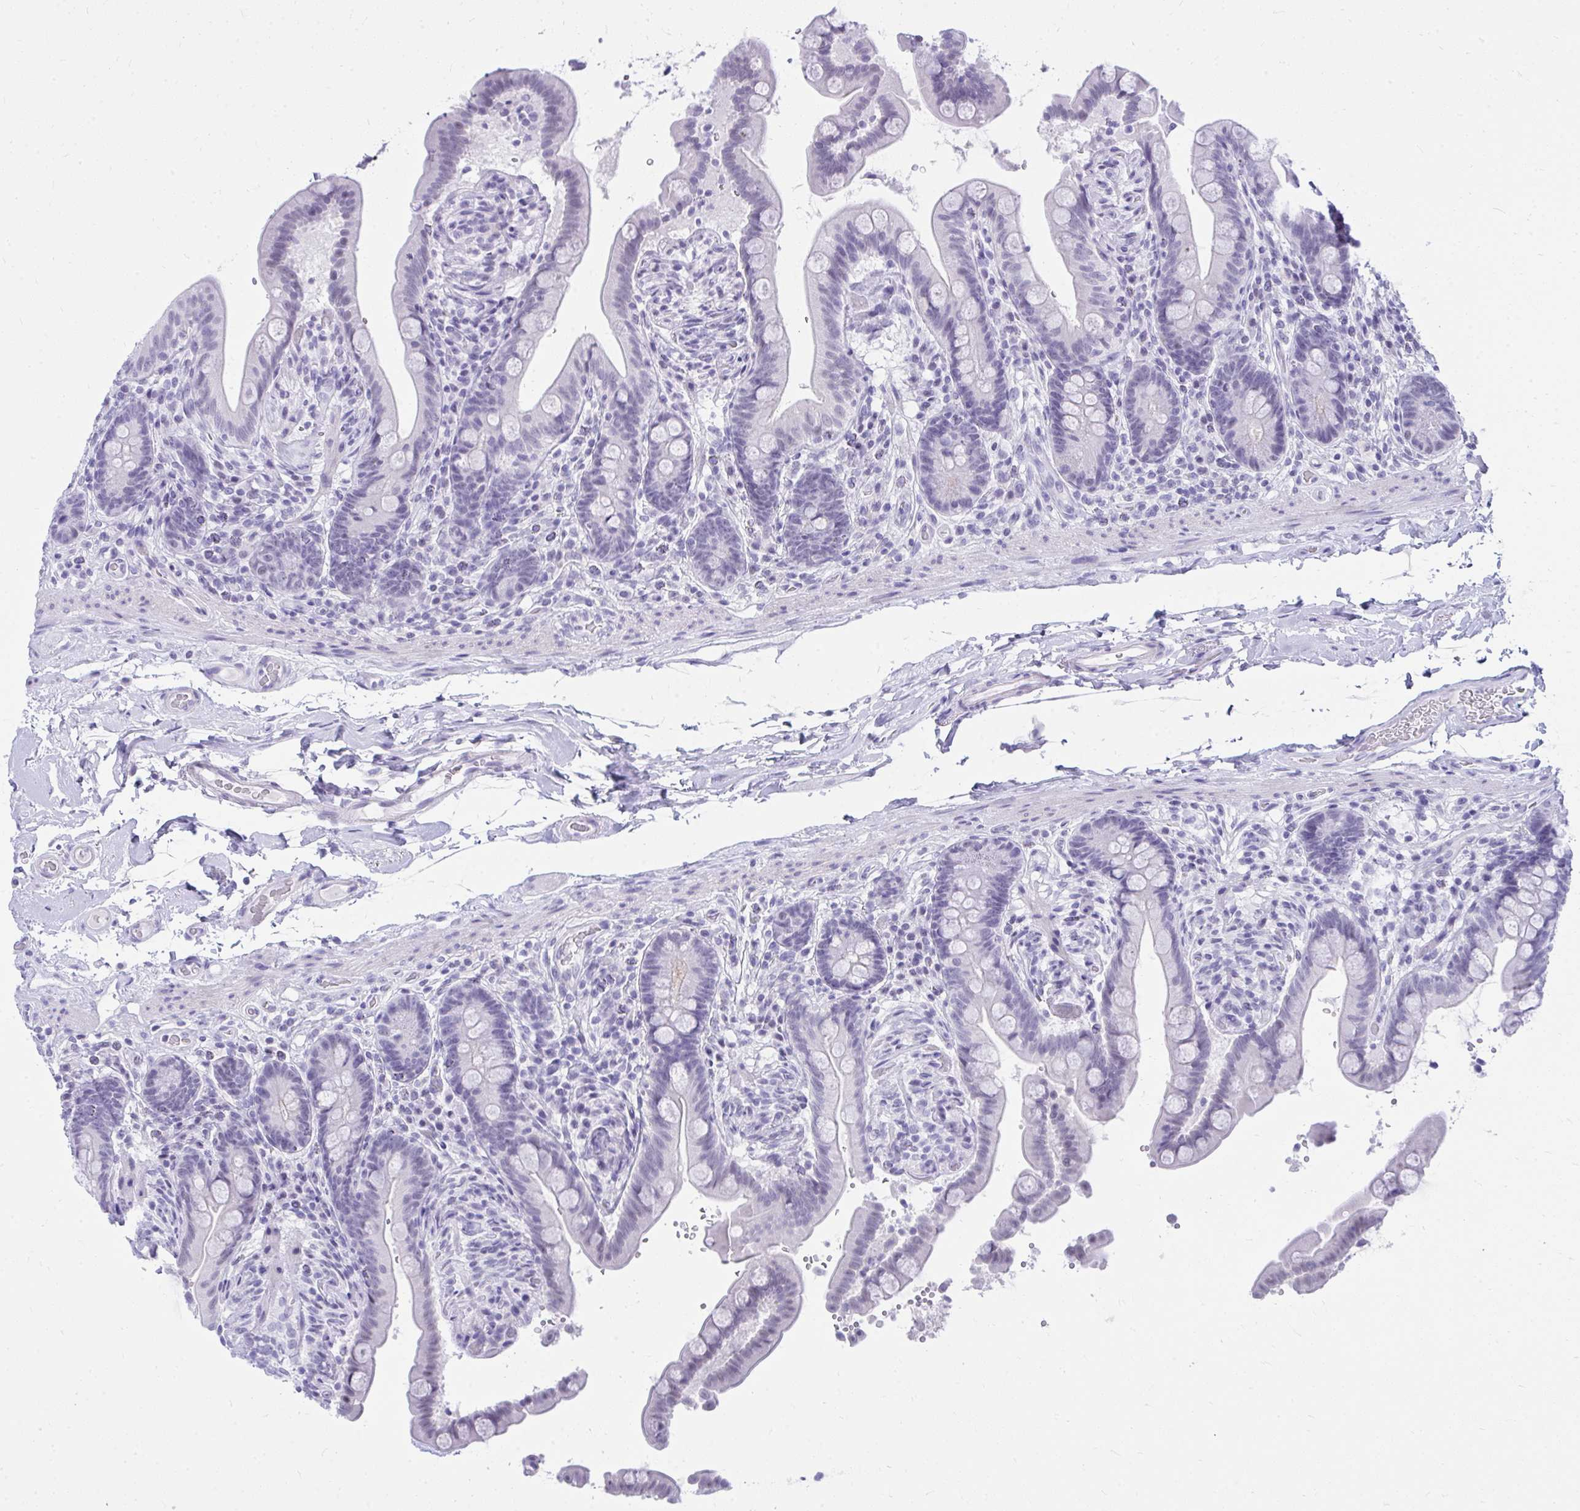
{"staining": {"intensity": "negative", "quantity": "none", "location": "none"}, "tissue": "colon", "cell_type": "Endothelial cells", "image_type": "normal", "snomed": [{"axis": "morphology", "description": "Normal tissue, NOS"}, {"axis": "topography", "description": "Smooth muscle"}, {"axis": "topography", "description": "Colon"}], "caption": "IHC photomicrograph of normal colon stained for a protein (brown), which displays no staining in endothelial cells.", "gene": "OR5F1", "patient": {"sex": "male", "age": 73}}